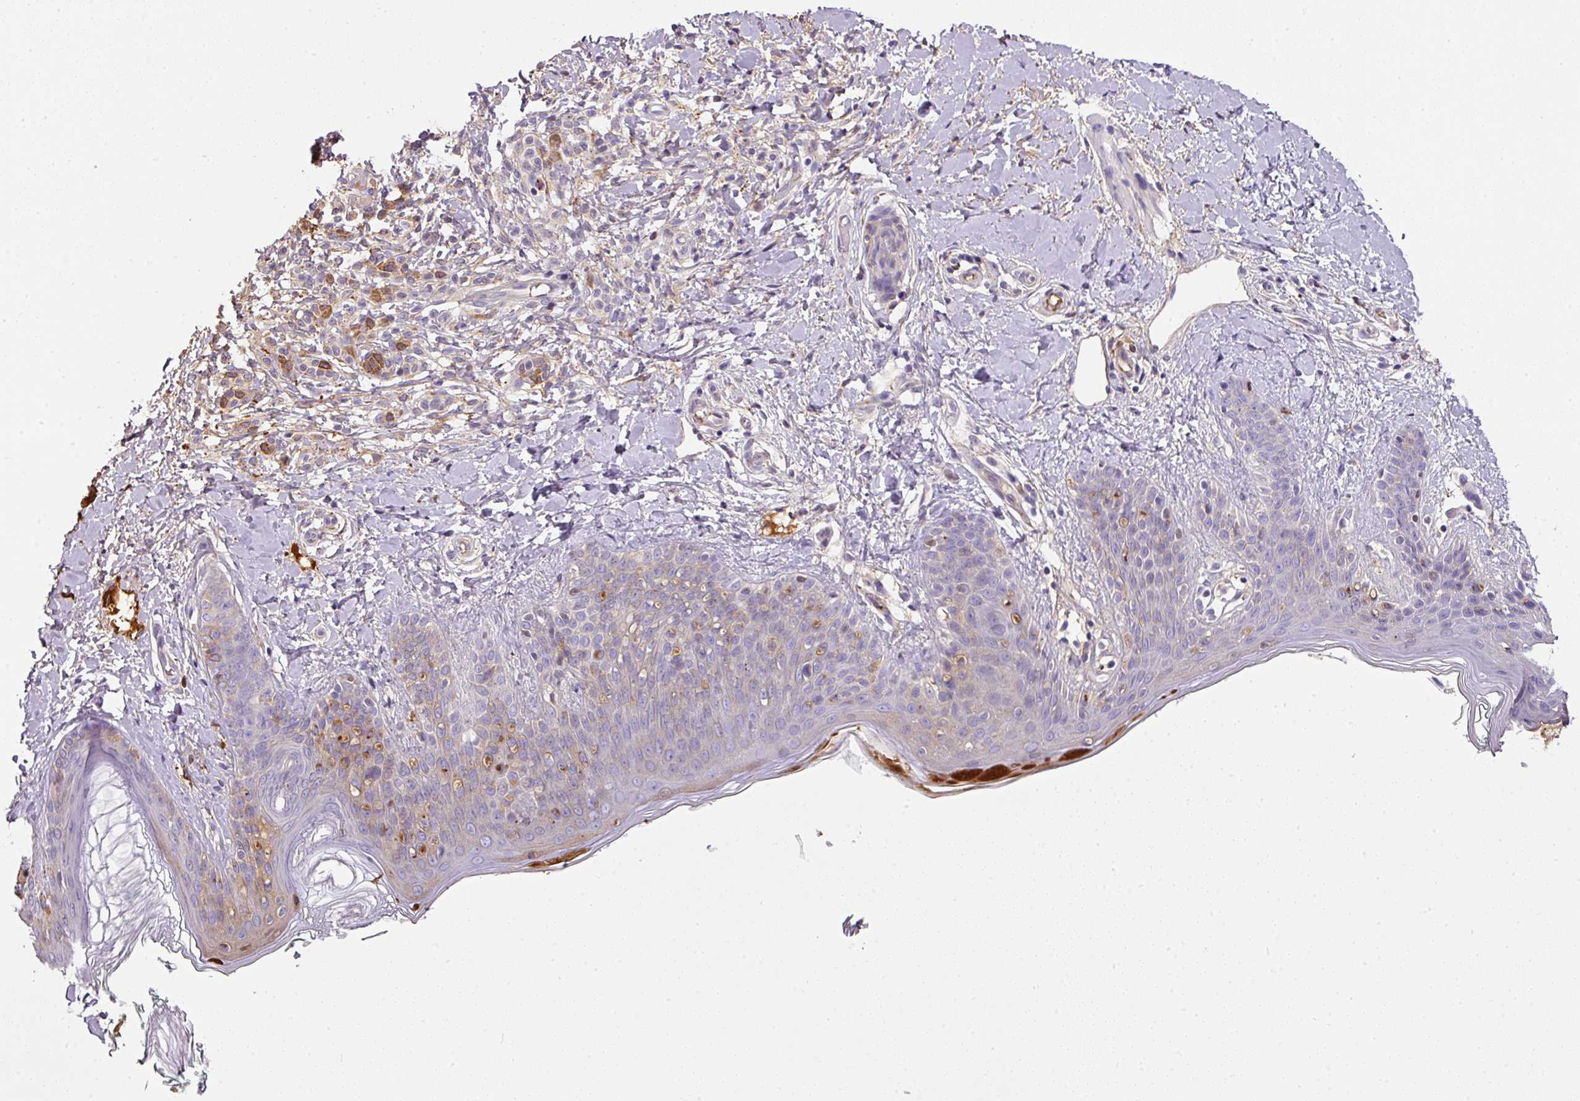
{"staining": {"intensity": "moderate", "quantity": "<25%", "location": "cytoplasmic/membranous"}, "tissue": "skin", "cell_type": "Fibroblasts", "image_type": "normal", "snomed": [{"axis": "morphology", "description": "Normal tissue, NOS"}, {"axis": "topography", "description": "Skin"}], "caption": "This histopathology image reveals immunohistochemistry (IHC) staining of unremarkable human skin, with low moderate cytoplasmic/membranous expression in about <25% of fibroblasts.", "gene": "CCZ1B", "patient": {"sex": "male", "age": 16}}